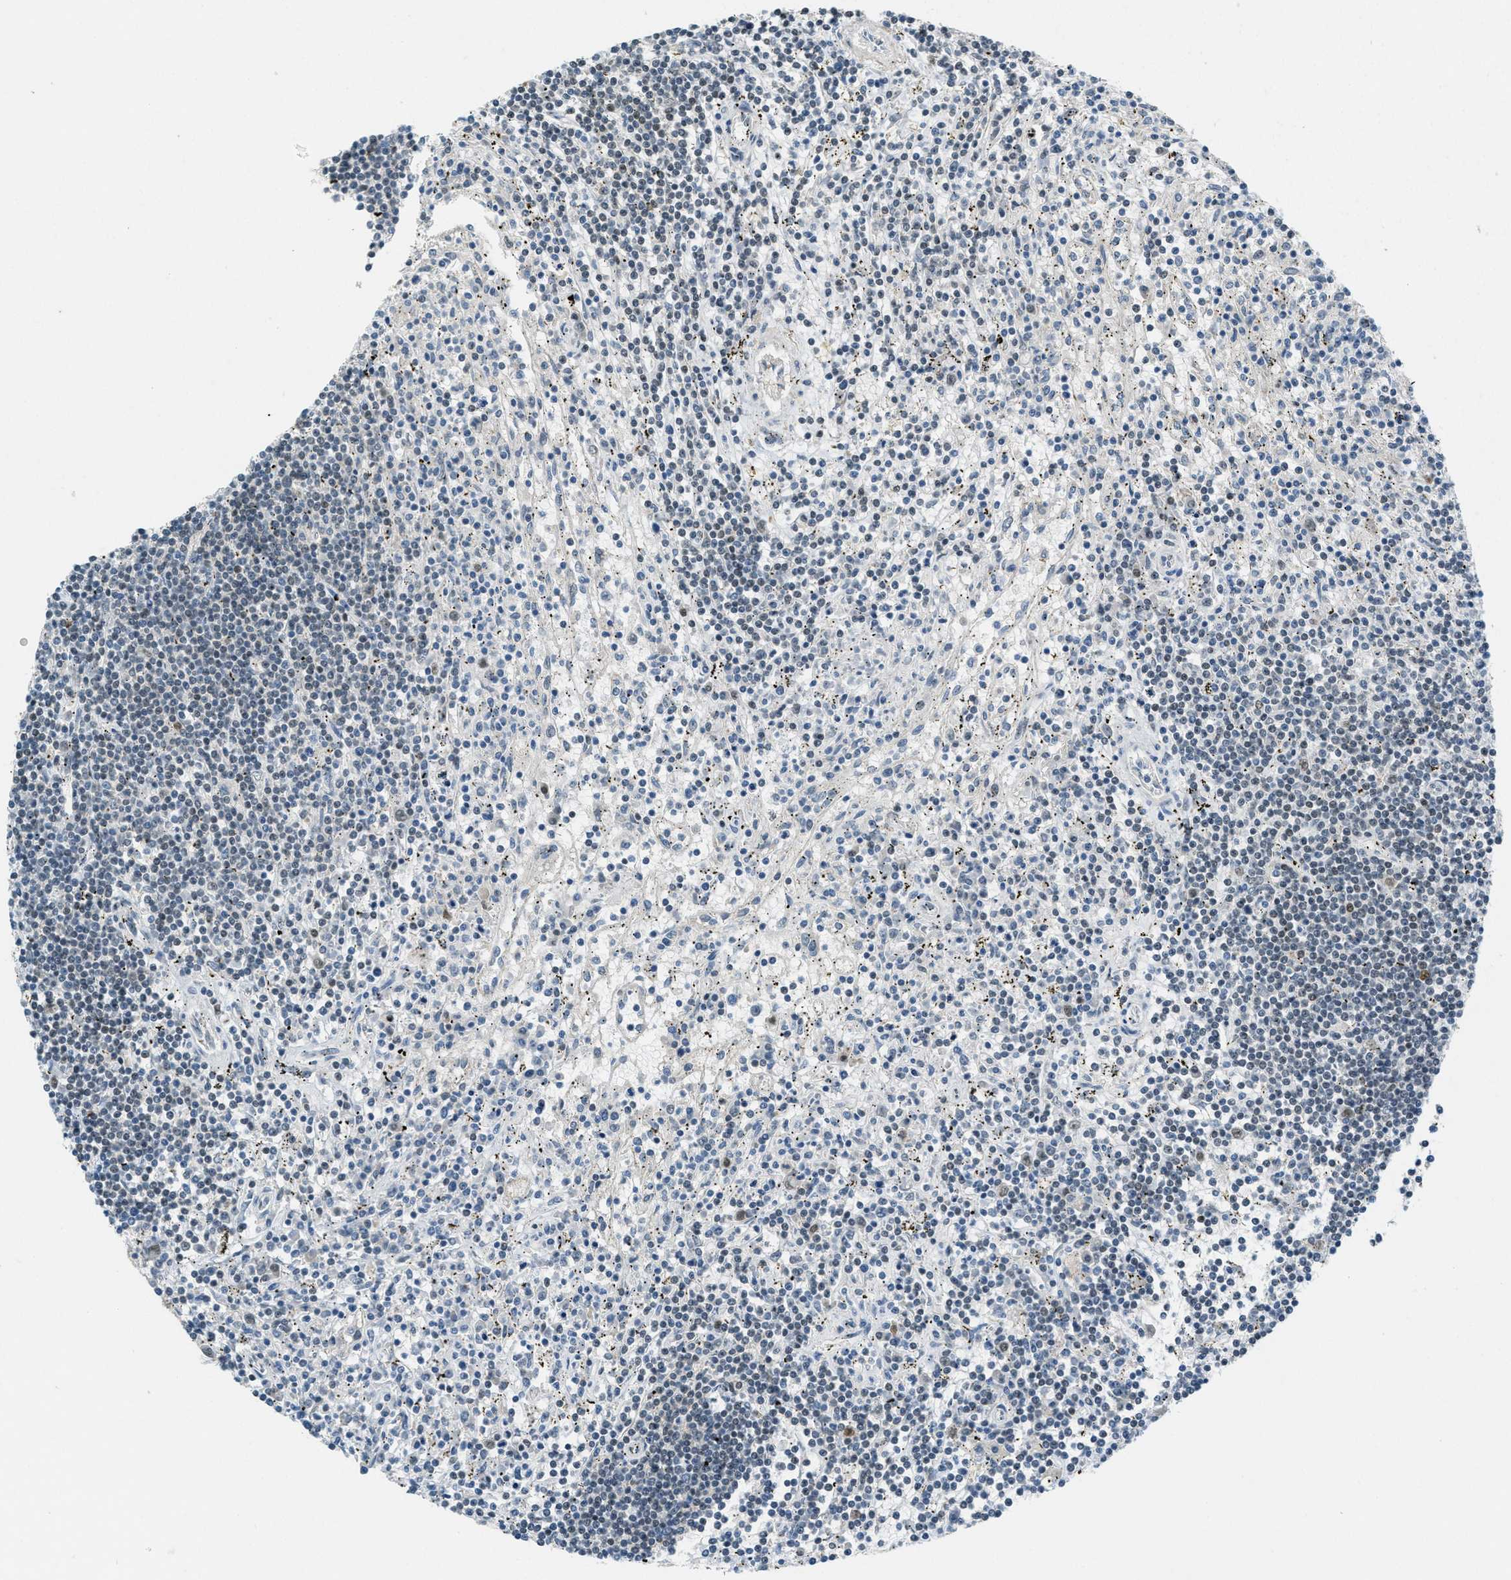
{"staining": {"intensity": "negative", "quantity": "none", "location": "none"}, "tissue": "lymphoma", "cell_type": "Tumor cells", "image_type": "cancer", "snomed": [{"axis": "morphology", "description": "Malignant lymphoma, non-Hodgkin's type, Low grade"}, {"axis": "topography", "description": "Spleen"}], "caption": "Micrograph shows no protein positivity in tumor cells of lymphoma tissue.", "gene": "TCF3", "patient": {"sex": "male", "age": 76}}